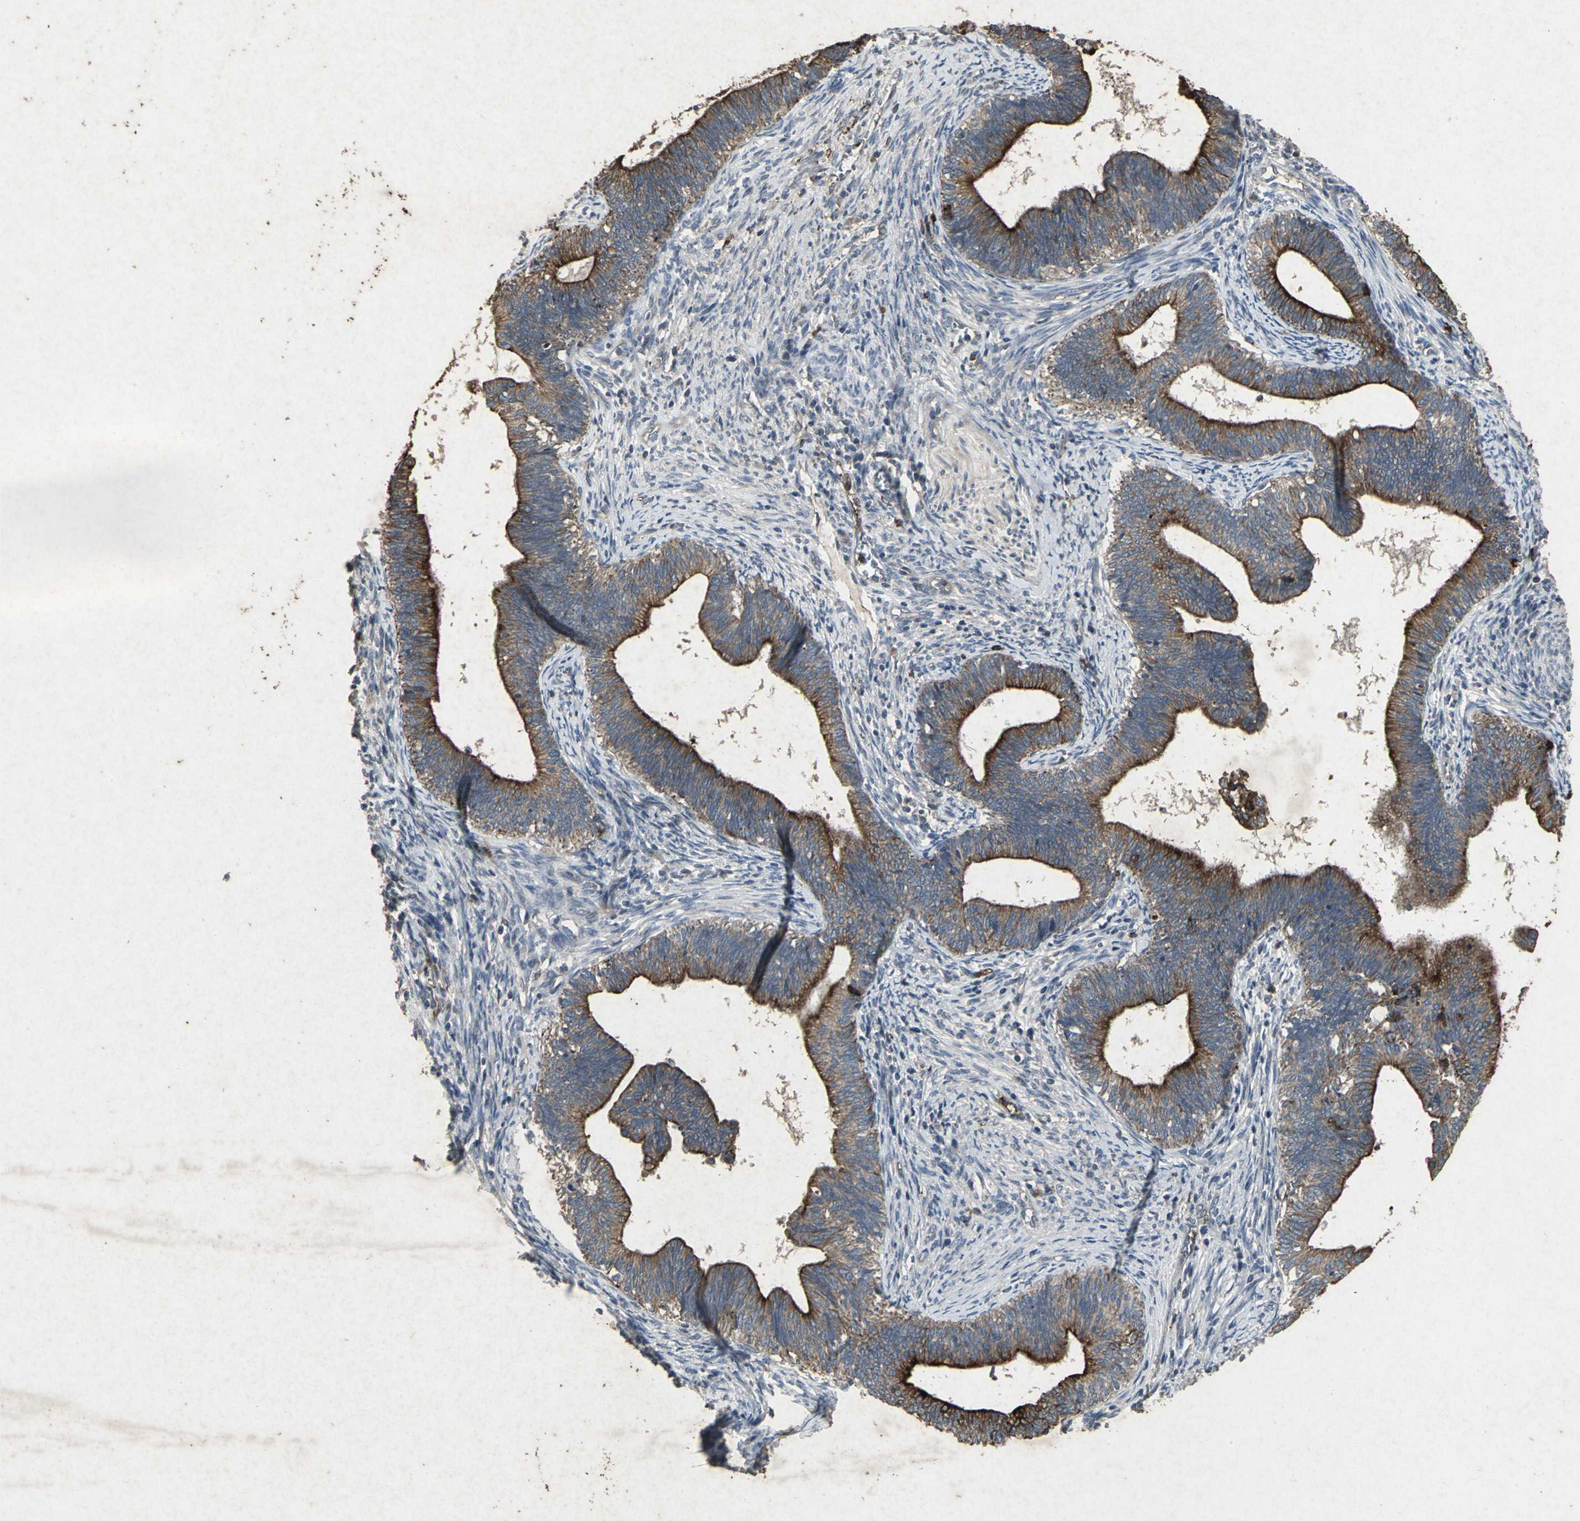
{"staining": {"intensity": "strong", "quantity": ">75%", "location": "cytoplasmic/membranous"}, "tissue": "cervical cancer", "cell_type": "Tumor cells", "image_type": "cancer", "snomed": [{"axis": "morphology", "description": "Adenocarcinoma, NOS"}, {"axis": "topography", "description": "Cervix"}], "caption": "There is high levels of strong cytoplasmic/membranous staining in tumor cells of cervical adenocarcinoma, as demonstrated by immunohistochemical staining (brown color).", "gene": "CCR9", "patient": {"sex": "female", "age": 44}}